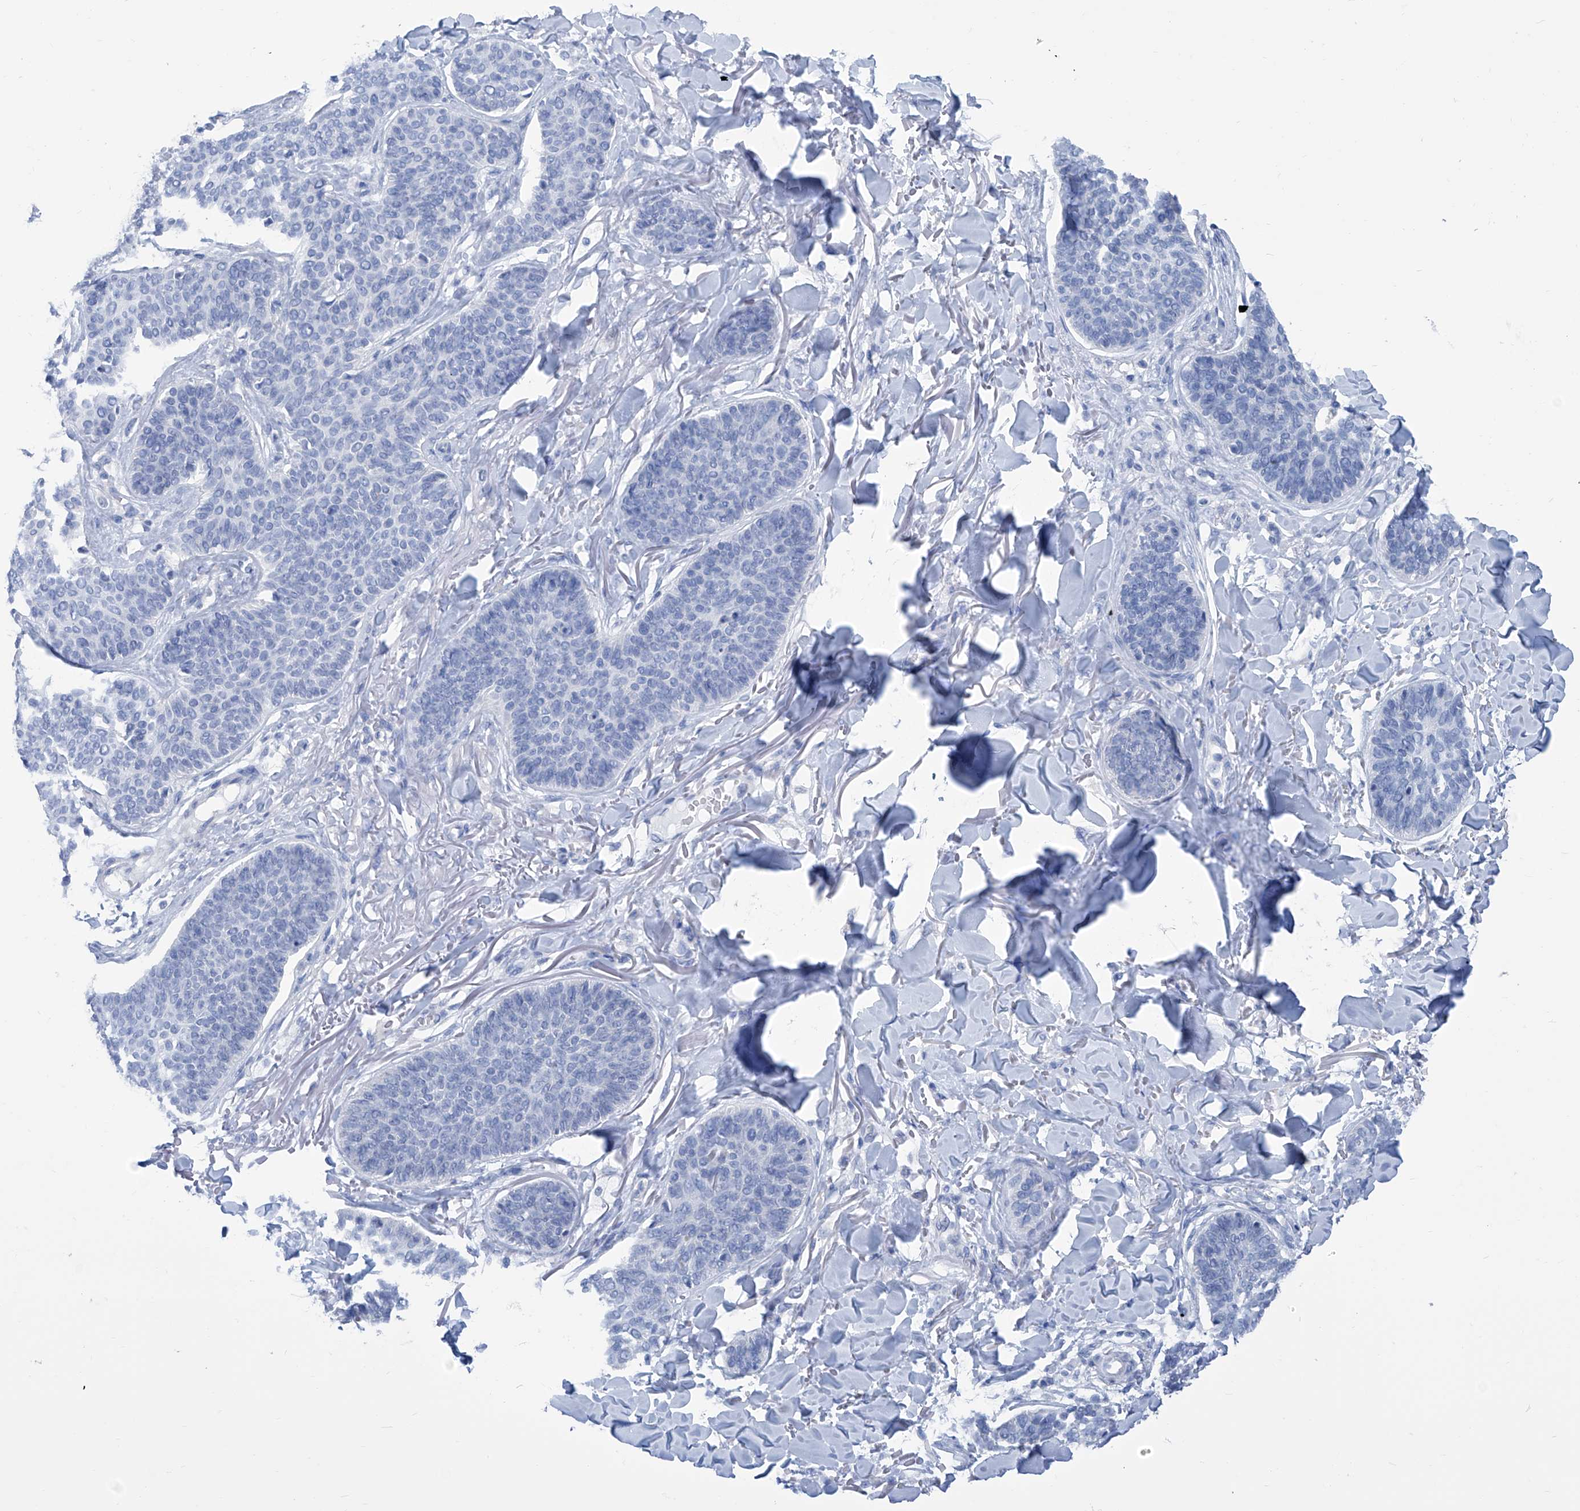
{"staining": {"intensity": "negative", "quantity": "none", "location": "none"}, "tissue": "skin cancer", "cell_type": "Tumor cells", "image_type": "cancer", "snomed": [{"axis": "morphology", "description": "Basal cell carcinoma"}, {"axis": "topography", "description": "Skin"}], "caption": "High power microscopy image of an IHC photomicrograph of skin cancer, revealing no significant staining in tumor cells.", "gene": "IMPA2", "patient": {"sex": "male", "age": 85}}